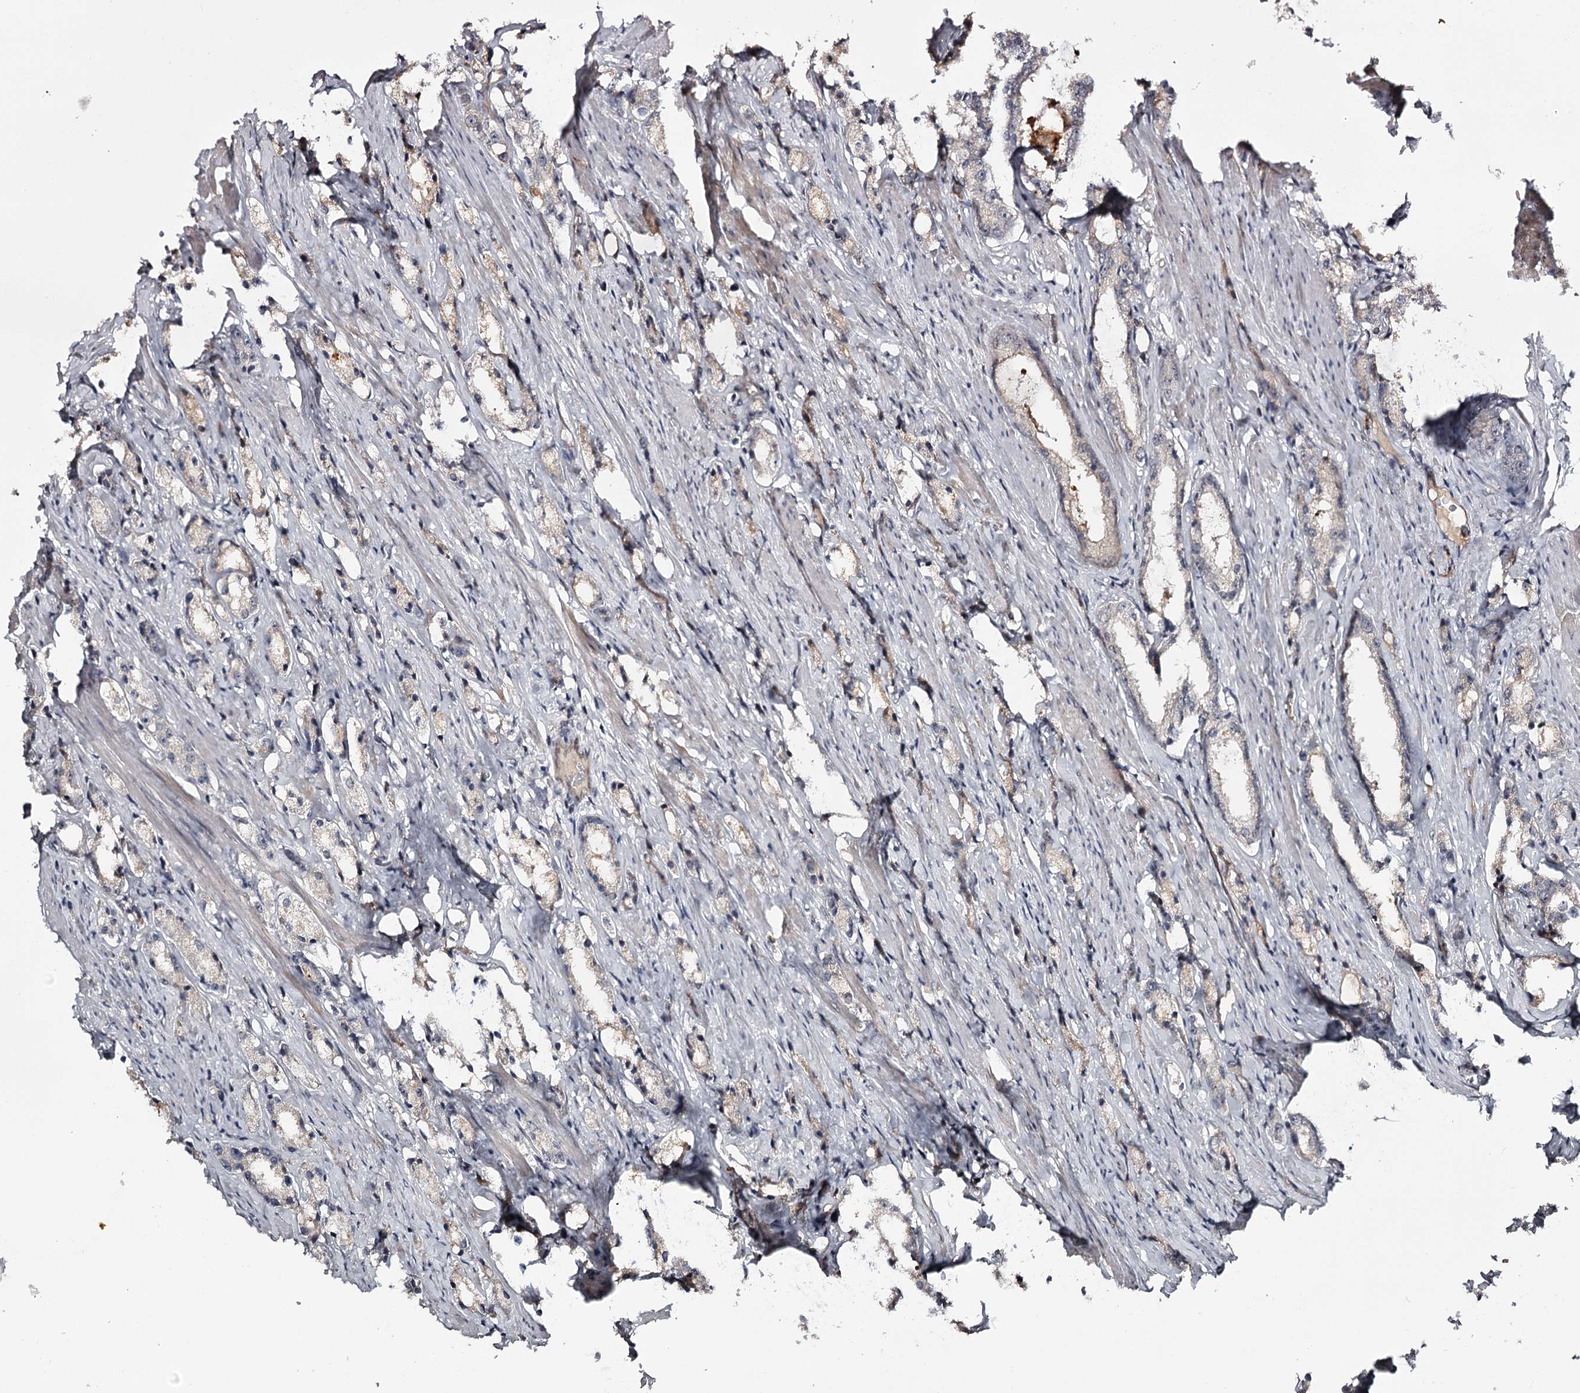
{"staining": {"intensity": "weak", "quantity": "<25%", "location": "cytoplasmic/membranous"}, "tissue": "prostate cancer", "cell_type": "Tumor cells", "image_type": "cancer", "snomed": [{"axis": "morphology", "description": "Adenocarcinoma, High grade"}, {"axis": "topography", "description": "Prostate"}], "caption": "Tumor cells show no significant expression in prostate high-grade adenocarcinoma.", "gene": "CWF19L2", "patient": {"sex": "male", "age": 66}}